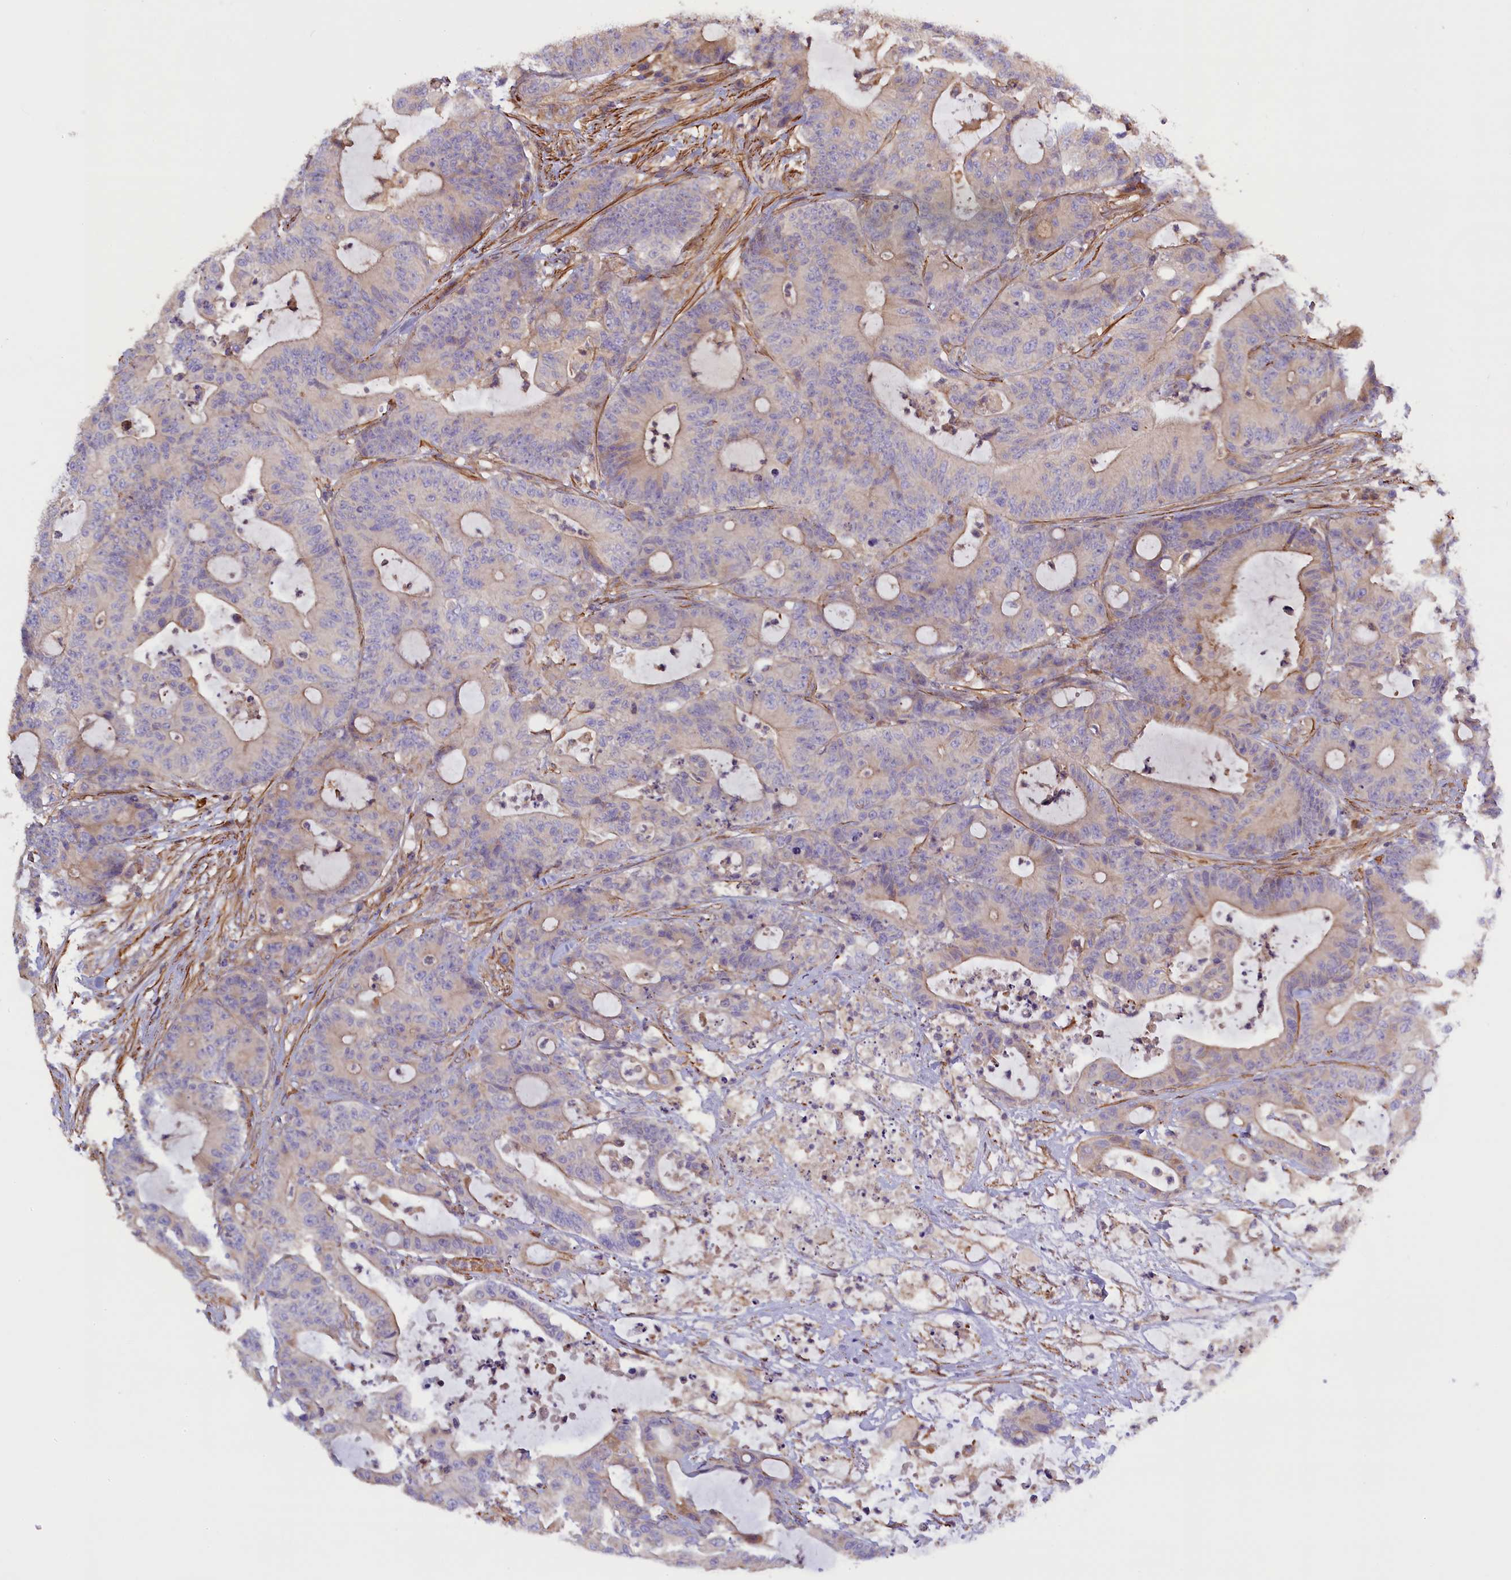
{"staining": {"intensity": "moderate", "quantity": "<25%", "location": "cytoplasmic/membranous"}, "tissue": "colorectal cancer", "cell_type": "Tumor cells", "image_type": "cancer", "snomed": [{"axis": "morphology", "description": "Adenocarcinoma, NOS"}, {"axis": "topography", "description": "Colon"}], "caption": "Tumor cells show low levels of moderate cytoplasmic/membranous expression in about <25% of cells in human colorectal cancer.", "gene": "FUZ", "patient": {"sex": "female", "age": 84}}